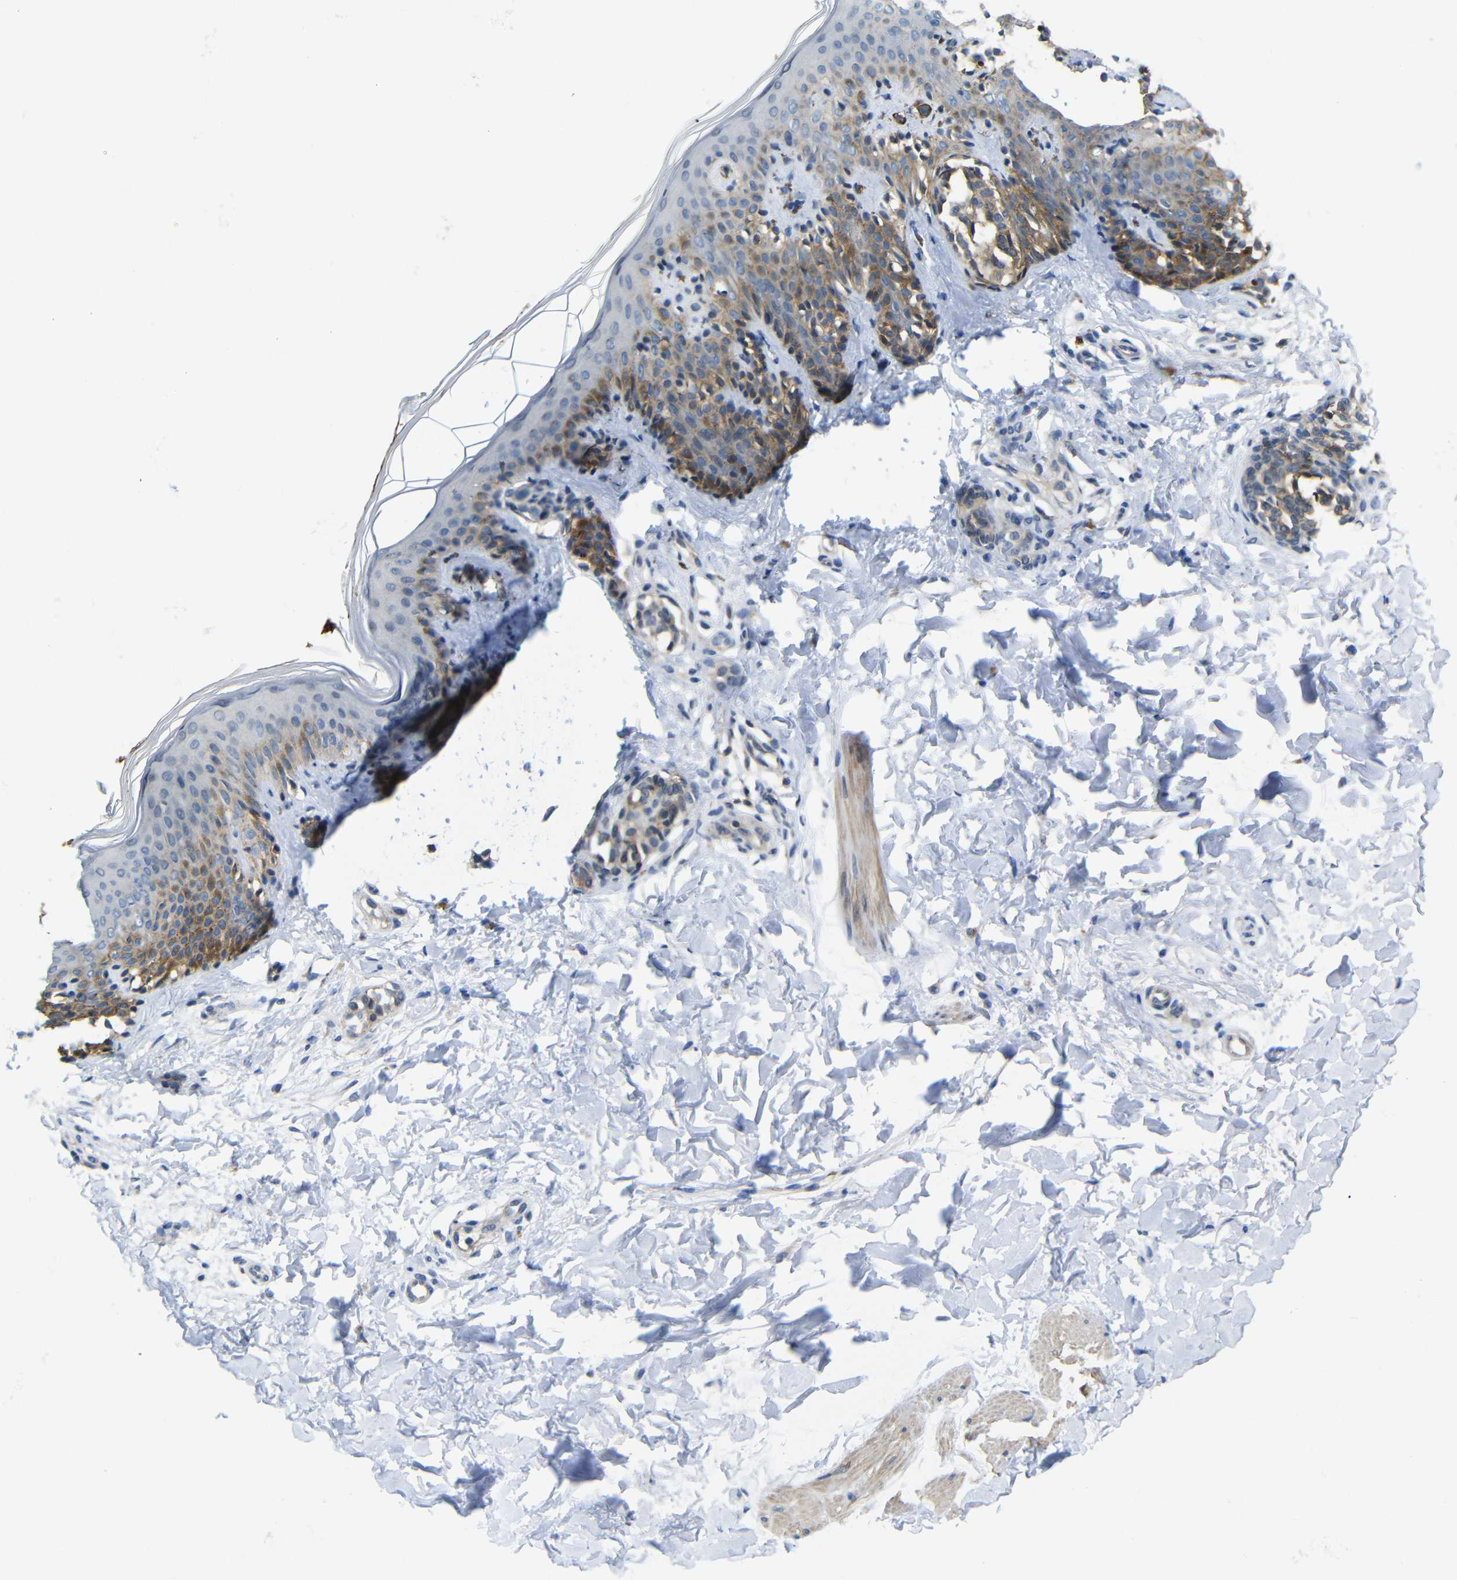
{"staining": {"intensity": "weak", "quantity": "25%-75%", "location": "cytoplasmic/membranous"}, "tissue": "skin", "cell_type": "Fibroblasts", "image_type": "normal", "snomed": [{"axis": "morphology", "description": "Normal tissue, NOS"}, {"axis": "topography", "description": "Skin"}], "caption": "The micrograph demonstrates a brown stain indicating the presence of a protein in the cytoplasmic/membranous of fibroblasts in skin. The protein is shown in brown color, while the nuclei are stained blue.", "gene": "ZNF90", "patient": {"sex": "male", "age": 16}}